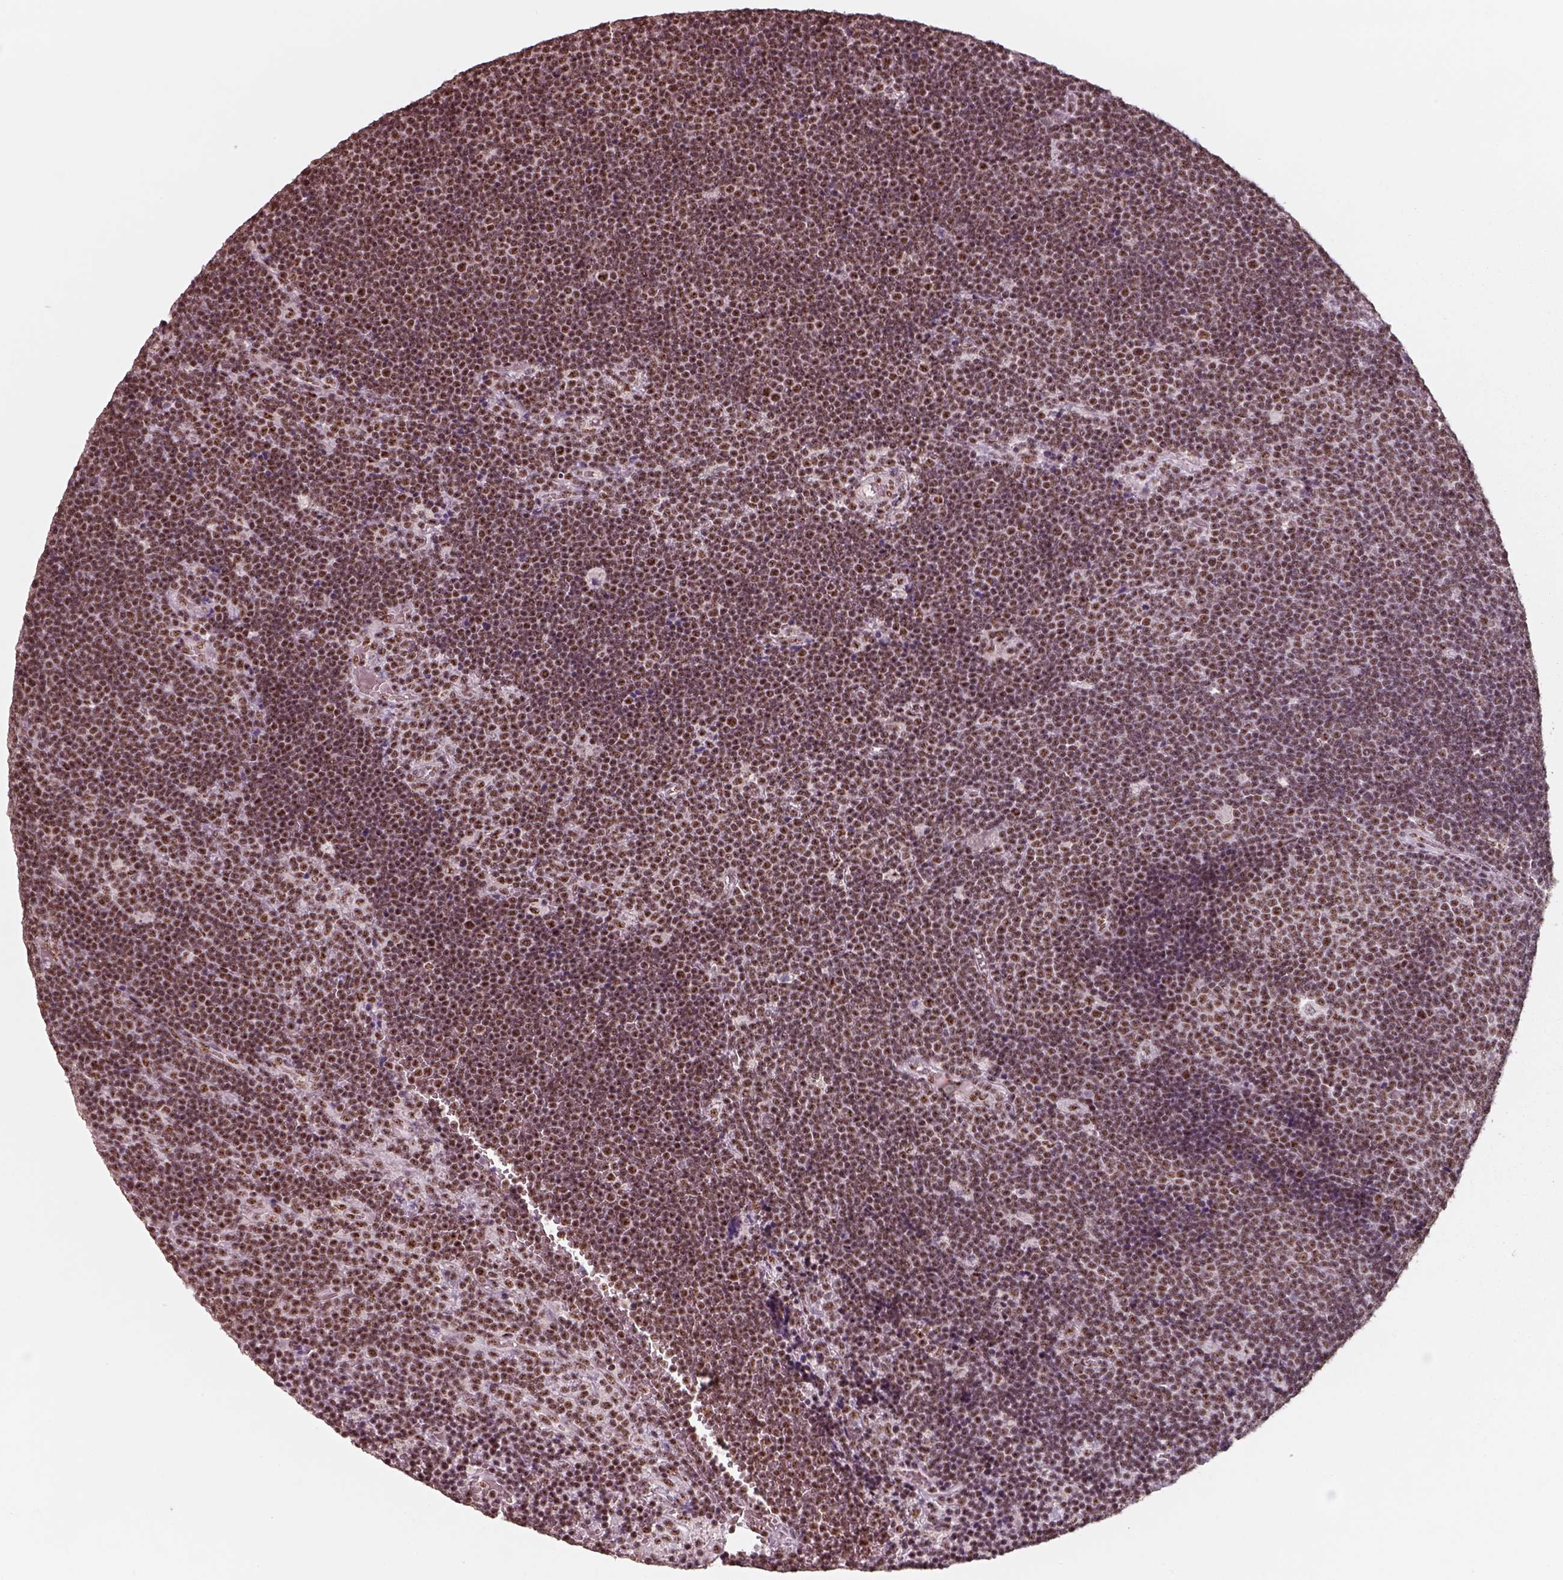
{"staining": {"intensity": "strong", "quantity": ">75%", "location": "nuclear"}, "tissue": "lymphoma", "cell_type": "Tumor cells", "image_type": "cancer", "snomed": [{"axis": "morphology", "description": "Malignant lymphoma, non-Hodgkin's type, Low grade"}, {"axis": "topography", "description": "Brain"}], "caption": "Immunohistochemical staining of human lymphoma shows strong nuclear protein staining in about >75% of tumor cells. (DAB (3,3'-diaminobenzidine) IHC, brown staining for protein, blue staining for nuclei).", "gene": "ATXN7L3", "patient": {"sex": "female", "age": 66}}